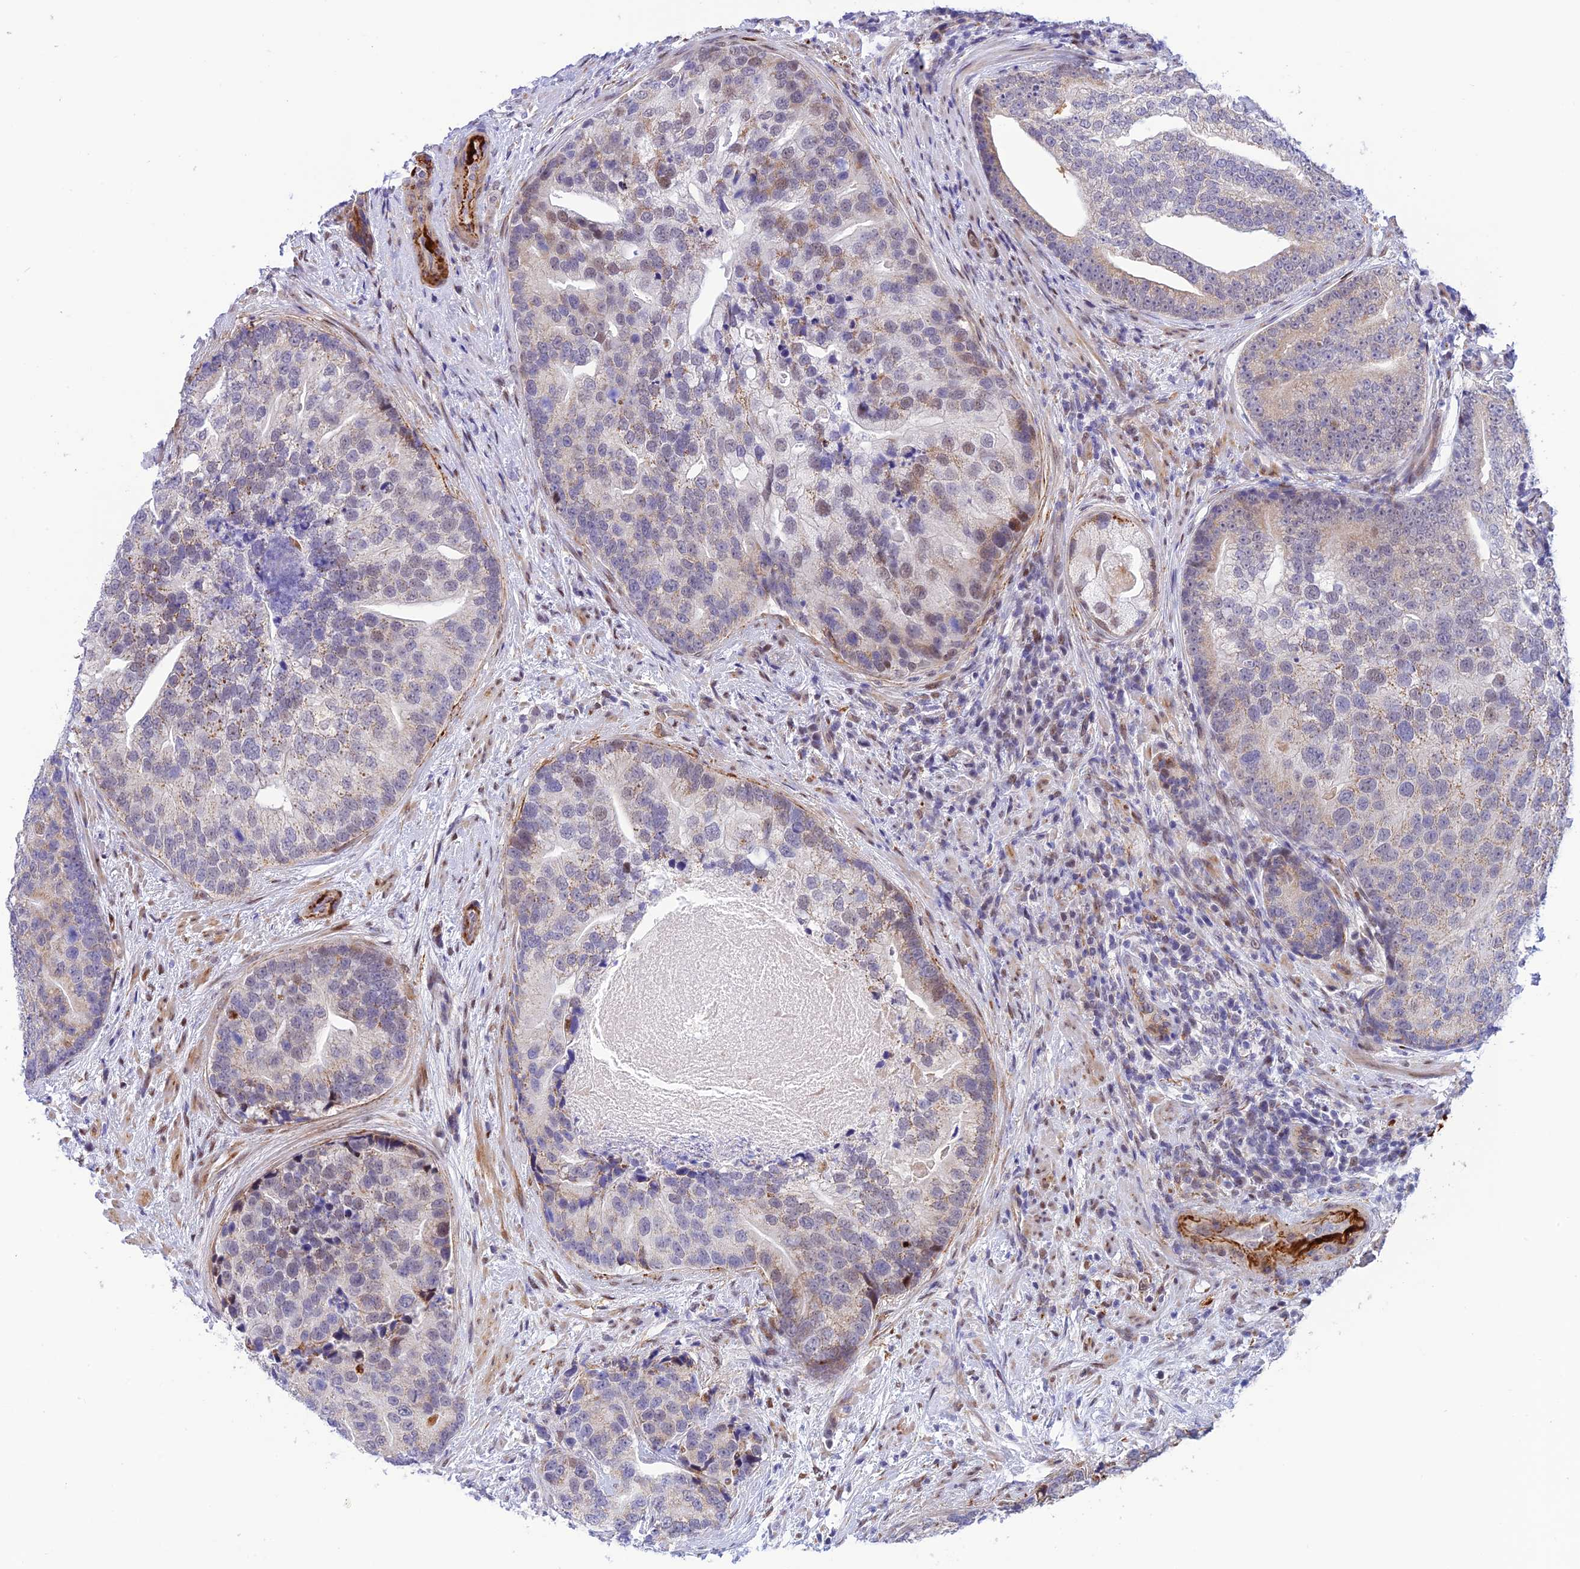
{"staining": {"intensity": "weak", "quantity": "<25%", "location": "cytoplasmic/membranous,nuclear"}, "tissue": "prostate cancer", "cell_type": "Tumor cells", "image_type": "cancer", "snomed": [{"axis": "morphology", "description": "Adenocarcinoma, High grade"}, {"axis": "topography", "description": "Prostate"}], "caption": "This is an immunohistochemistry histopathology image of prostate adenocarcinoma (high-grade). There is no expression in tumor cells.", "gene": "WDR55", "patient": {"sex": "male", "age": 62}}